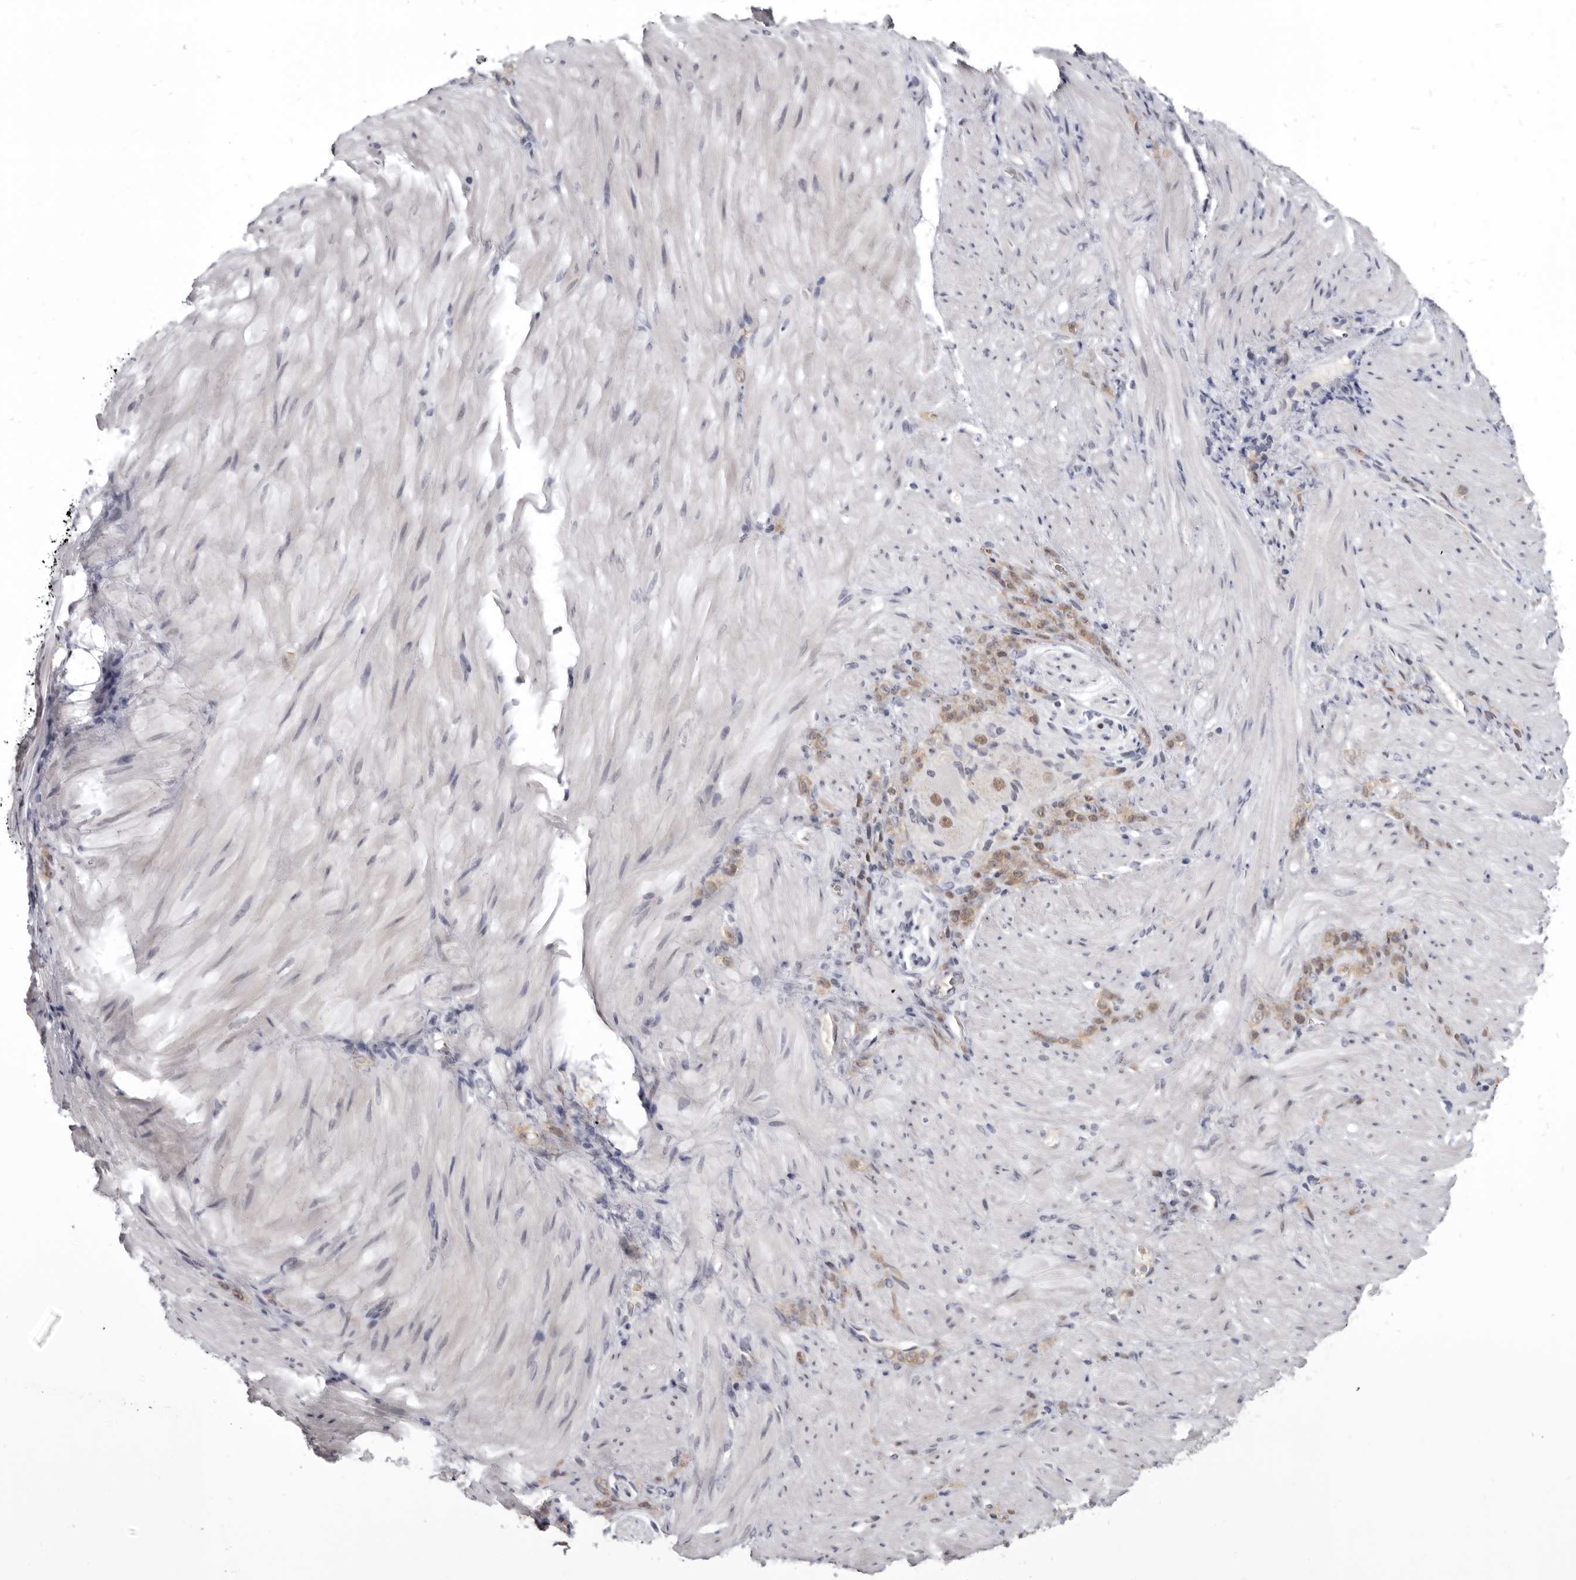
{"staining": {"intensity": "weak", "quantity": ">75%", "location": "cytoplasmic/membranous,nuclear"}, "tissue": "stomach cancer", "cell_type": "Tumor cells", "image_type": "cancer", "snomed": [{"axis": "morphology", "description": "Normal tissue, NOS"}, {"axis": "morphology", "description": "Adenocarcinoma, NOS"}, {"axis": "topography", "description": "Stomach"}], "caption": "Immunohistochemical staining of stomach adenocarcinoma reveals low levels of weak cytoplasmic/membranous and nuclear protein expression in about >75% of tumor cells.", "gene": "CGN", "patient": {"sex": "male", "age": 82}}